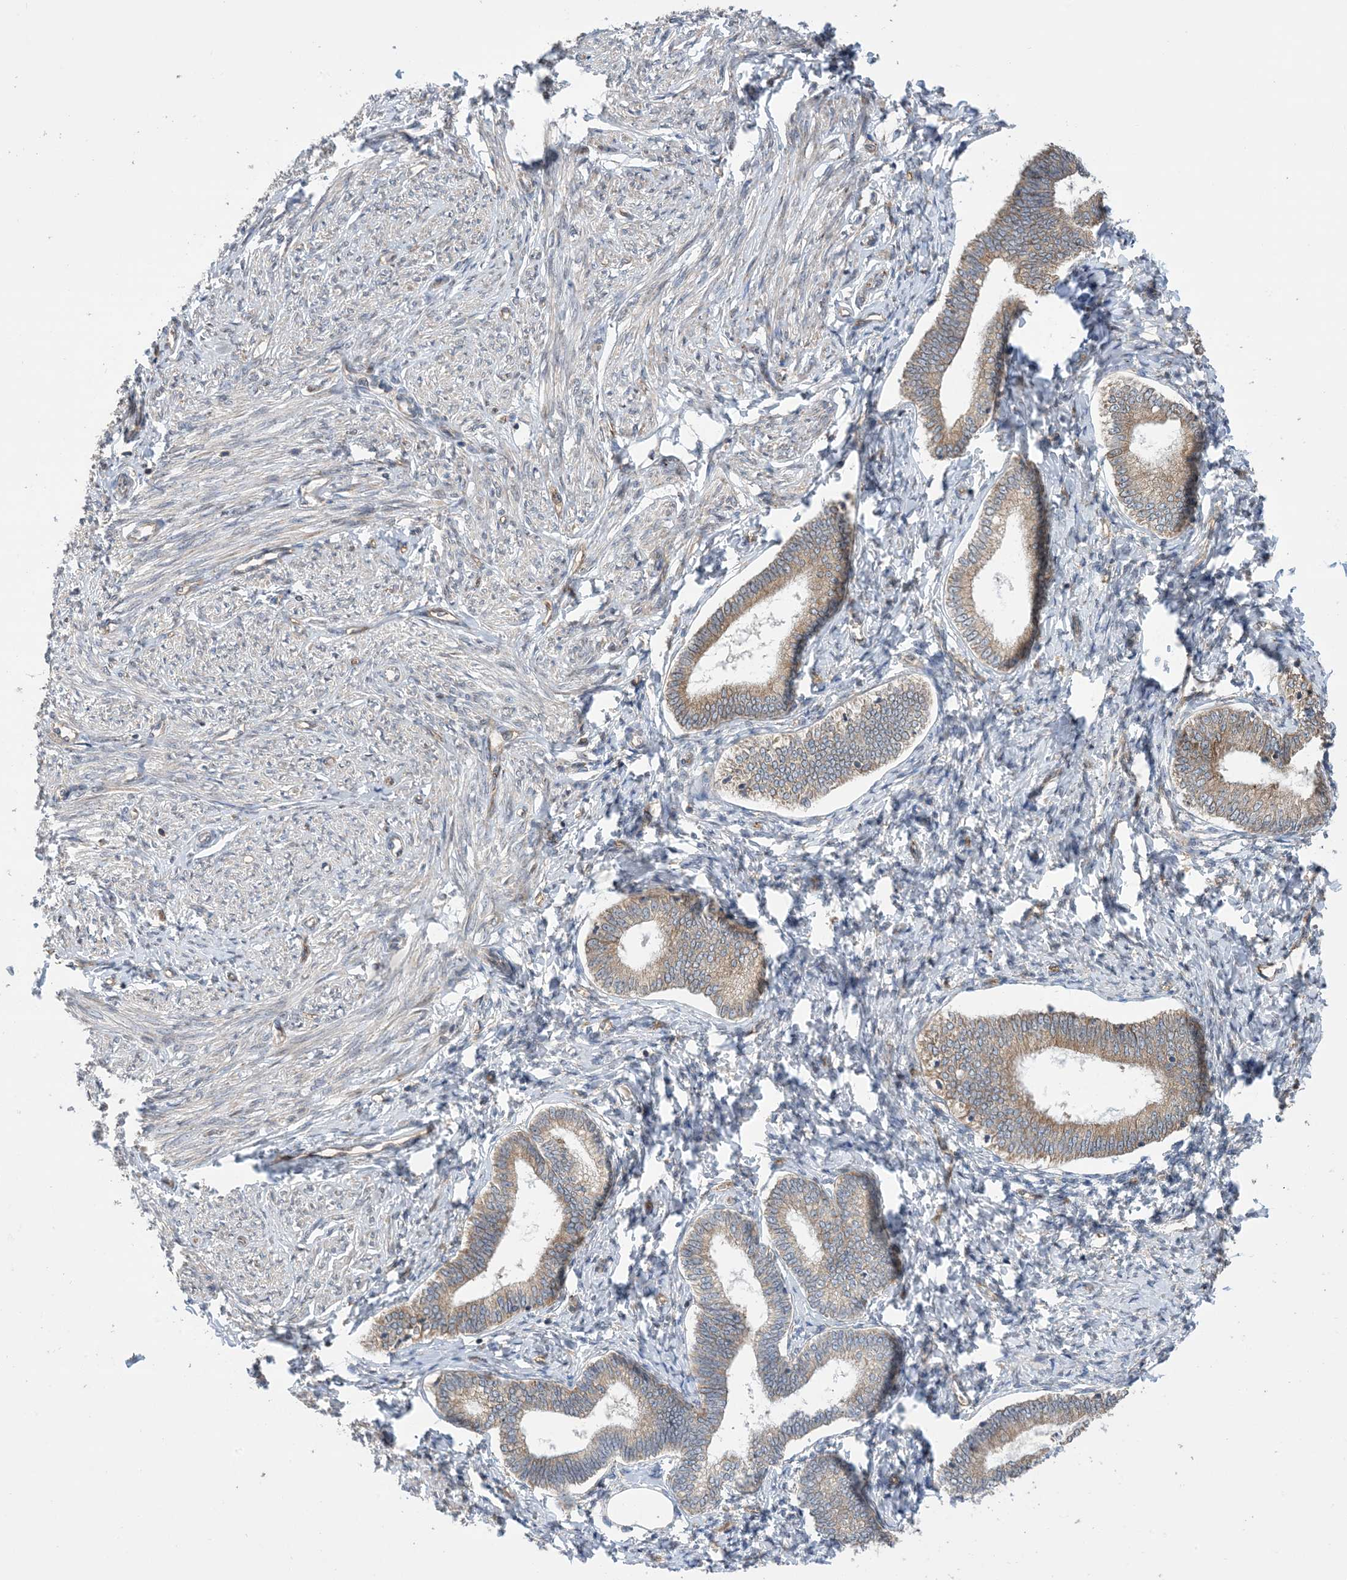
{"staining": {"intensity": "negative", "quantity": "none", "location": "none"}, "tissue": "endometrium", "cell_type": "Cells in endometrial stroma", "image_type": "normal", "snomed": [{"axis": "morphology", "description": "Normal tissue, NOS"}, {"axis": "topography", "description": "Endometrium"}], "caption": "A photomicrograph of human endometrium is negative for staining in cells in endometrial stroma. Nuclei are stained in blue.", "gene": "CLEC16A", "patient": {"sex": "female", "age": 72}}